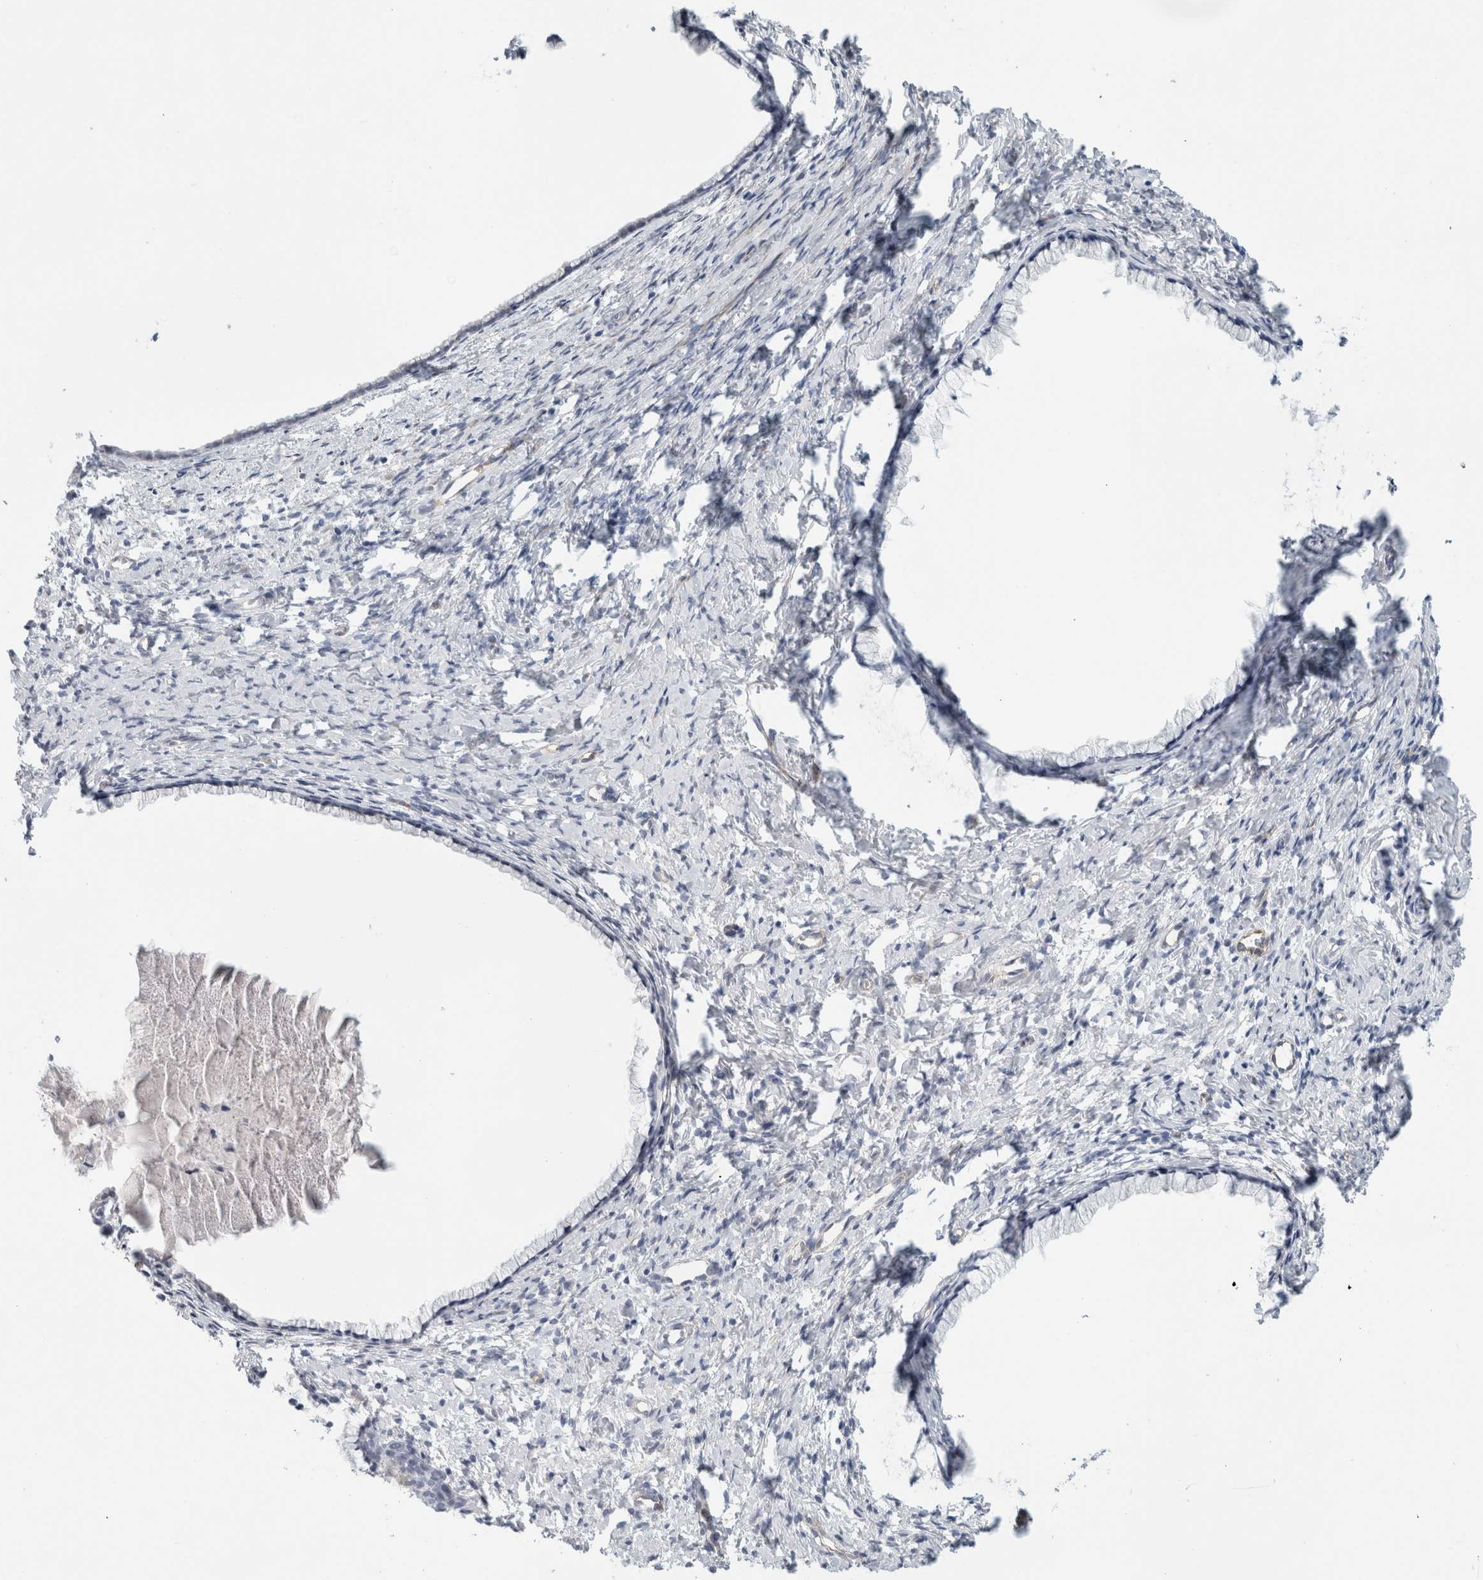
{"staining": {"intensity": "negative", "quantity": "none", "location": "none"}, "tissue": "cervix", "cell_type": "Glandular cells", "image_type": "normal", "snomed": [{"axis": "morphology", "description": "Normal tissue, NOS"}, {"axis": "topography", "description": "Cervix"}], "caption": "Immunohistochemistry of benign cervix demonstrates no staining in glandular cells. Nuclei are stained in blue.", "gene": "B3GNT3", "patient": {"sex": "female", "age": 75}}